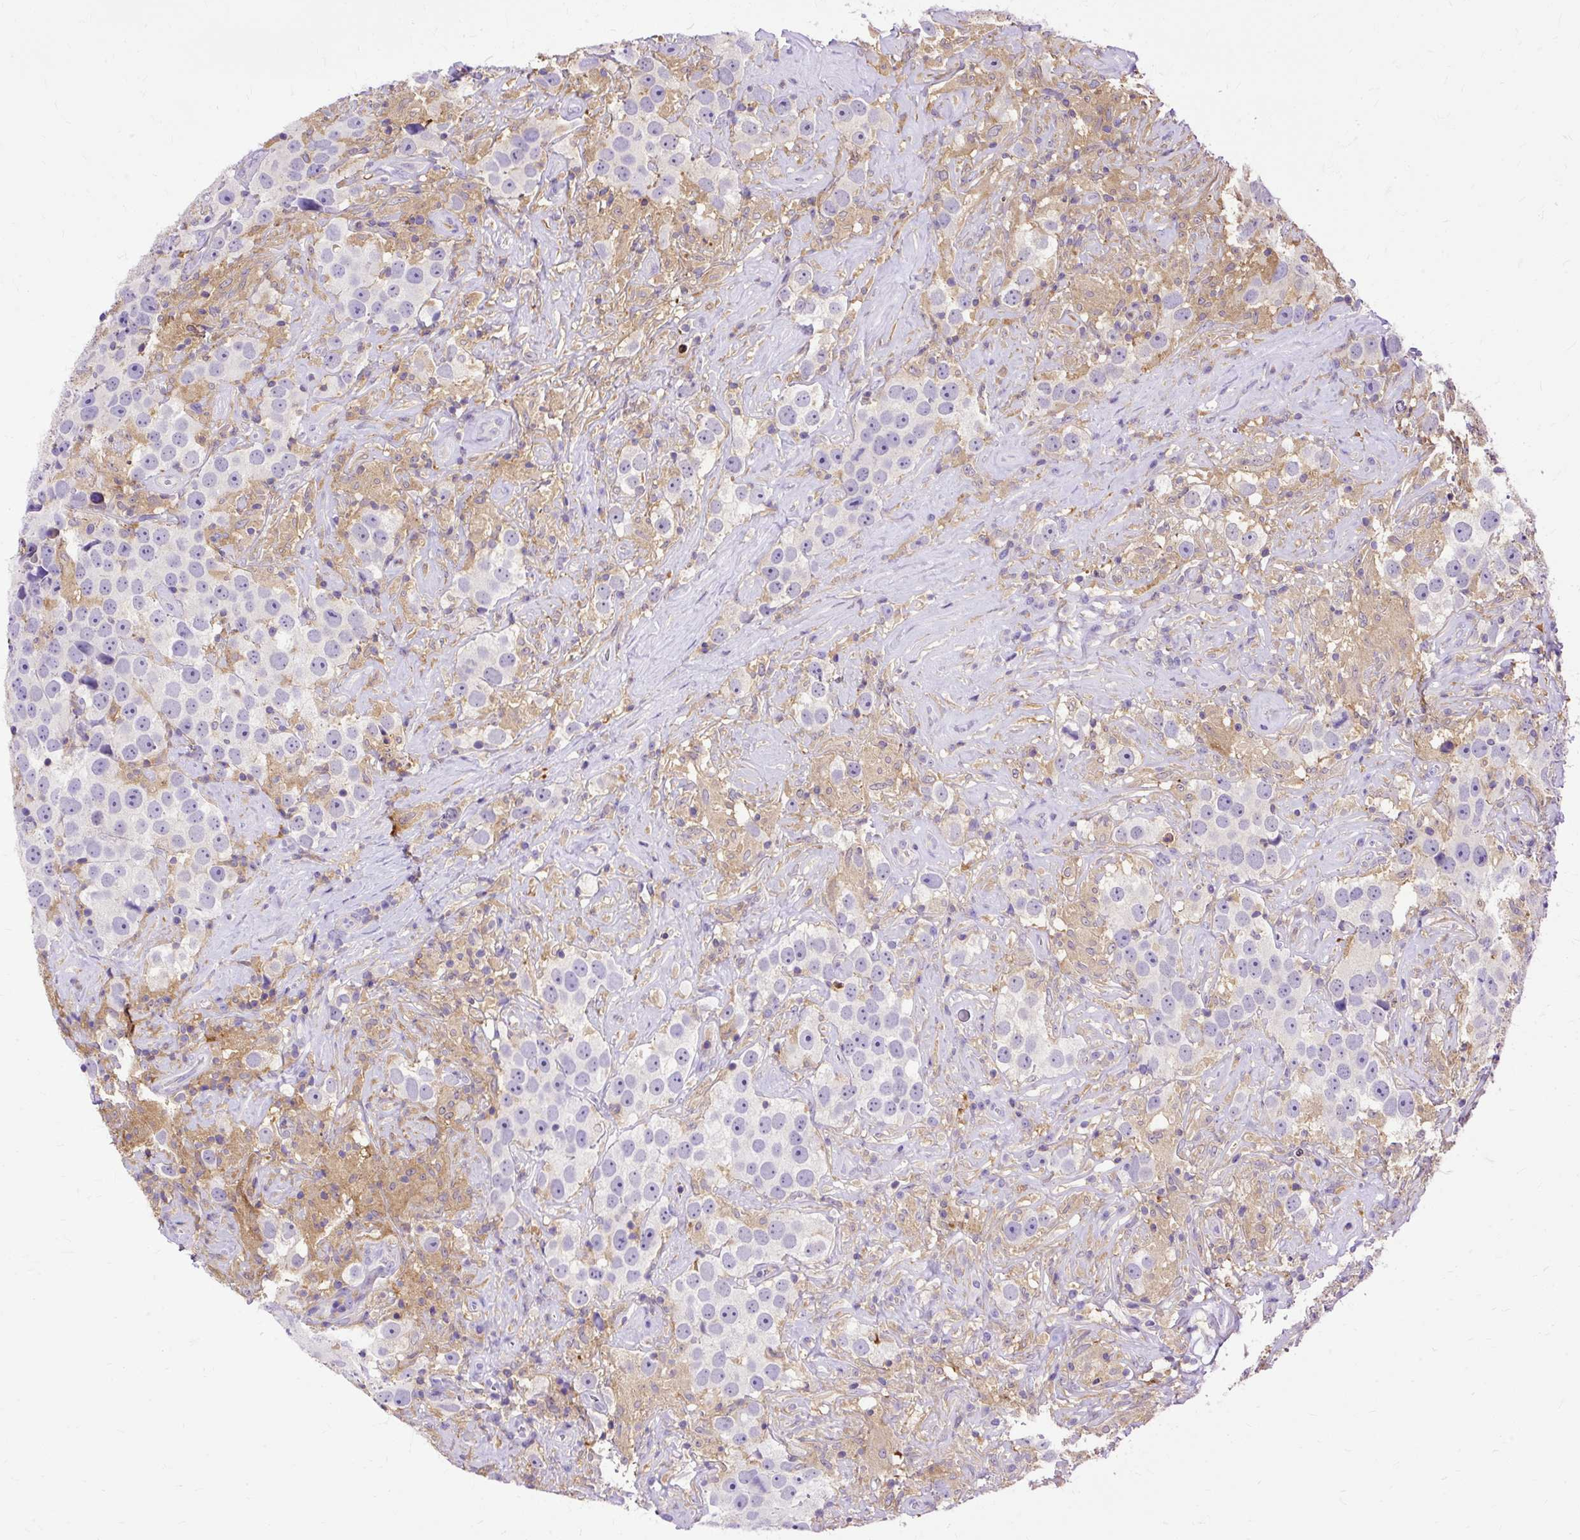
{"staining": {"intensity": "negative", "quantity": "none", "location": "none"}, "tissue": "testis cancer", "cell_type": "Tumor cells", "image_type": "cancer", "snomed": [{"axis": "morphology", "description": "Seminoma, NOS"}, {"axis": "topography", "description": "Testis"}], "caption": "High magnification brightfield microscopy of testis seminoma stained with DAB (brown) and counterstained with hematoxylin (blue): tumor cells show no significant positivity.", "gene": "TWF2", "patient": {"sex": "male", "age": 49}}